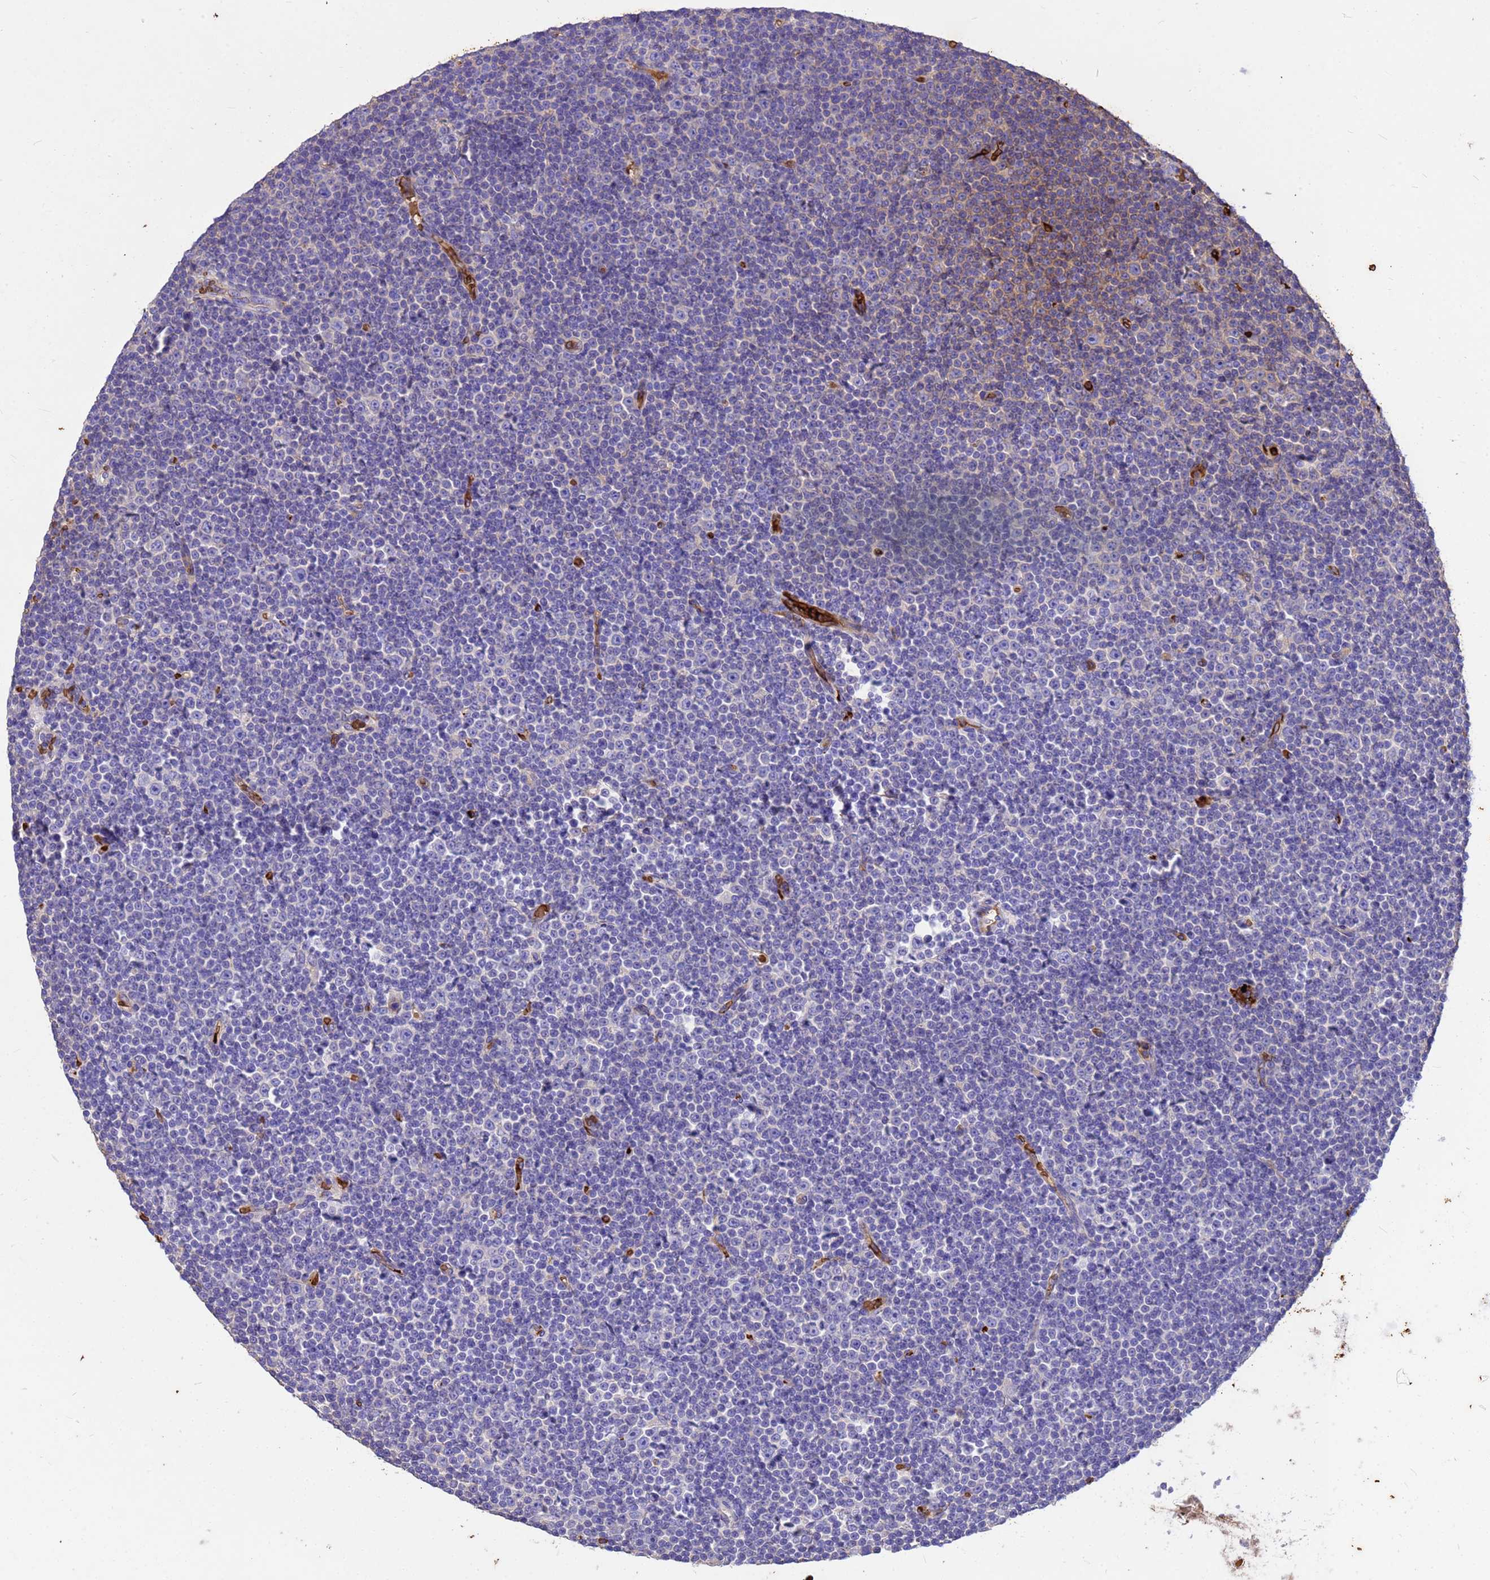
{"staining": {"intensity": "negative", "quantity": "none", "location": "none"}, "tissue": "lymphoma", "cell_type": "Tumor cells", "image_type": "cancer", "snomed": [{"axis": "morphology", "description": "Malignant lymphoma, non-Hodgkin's type, Low grade"}, {"axis": "topography", "description": "Lymph node"}], "caption": "Low-grade malignant lymphoma, non-Hodgkin's type was stained to show a protein in brown. There is no significant staining in tumor cells.", "gene": "HBA2", "patient": {"sex": "female", "age": 67}}